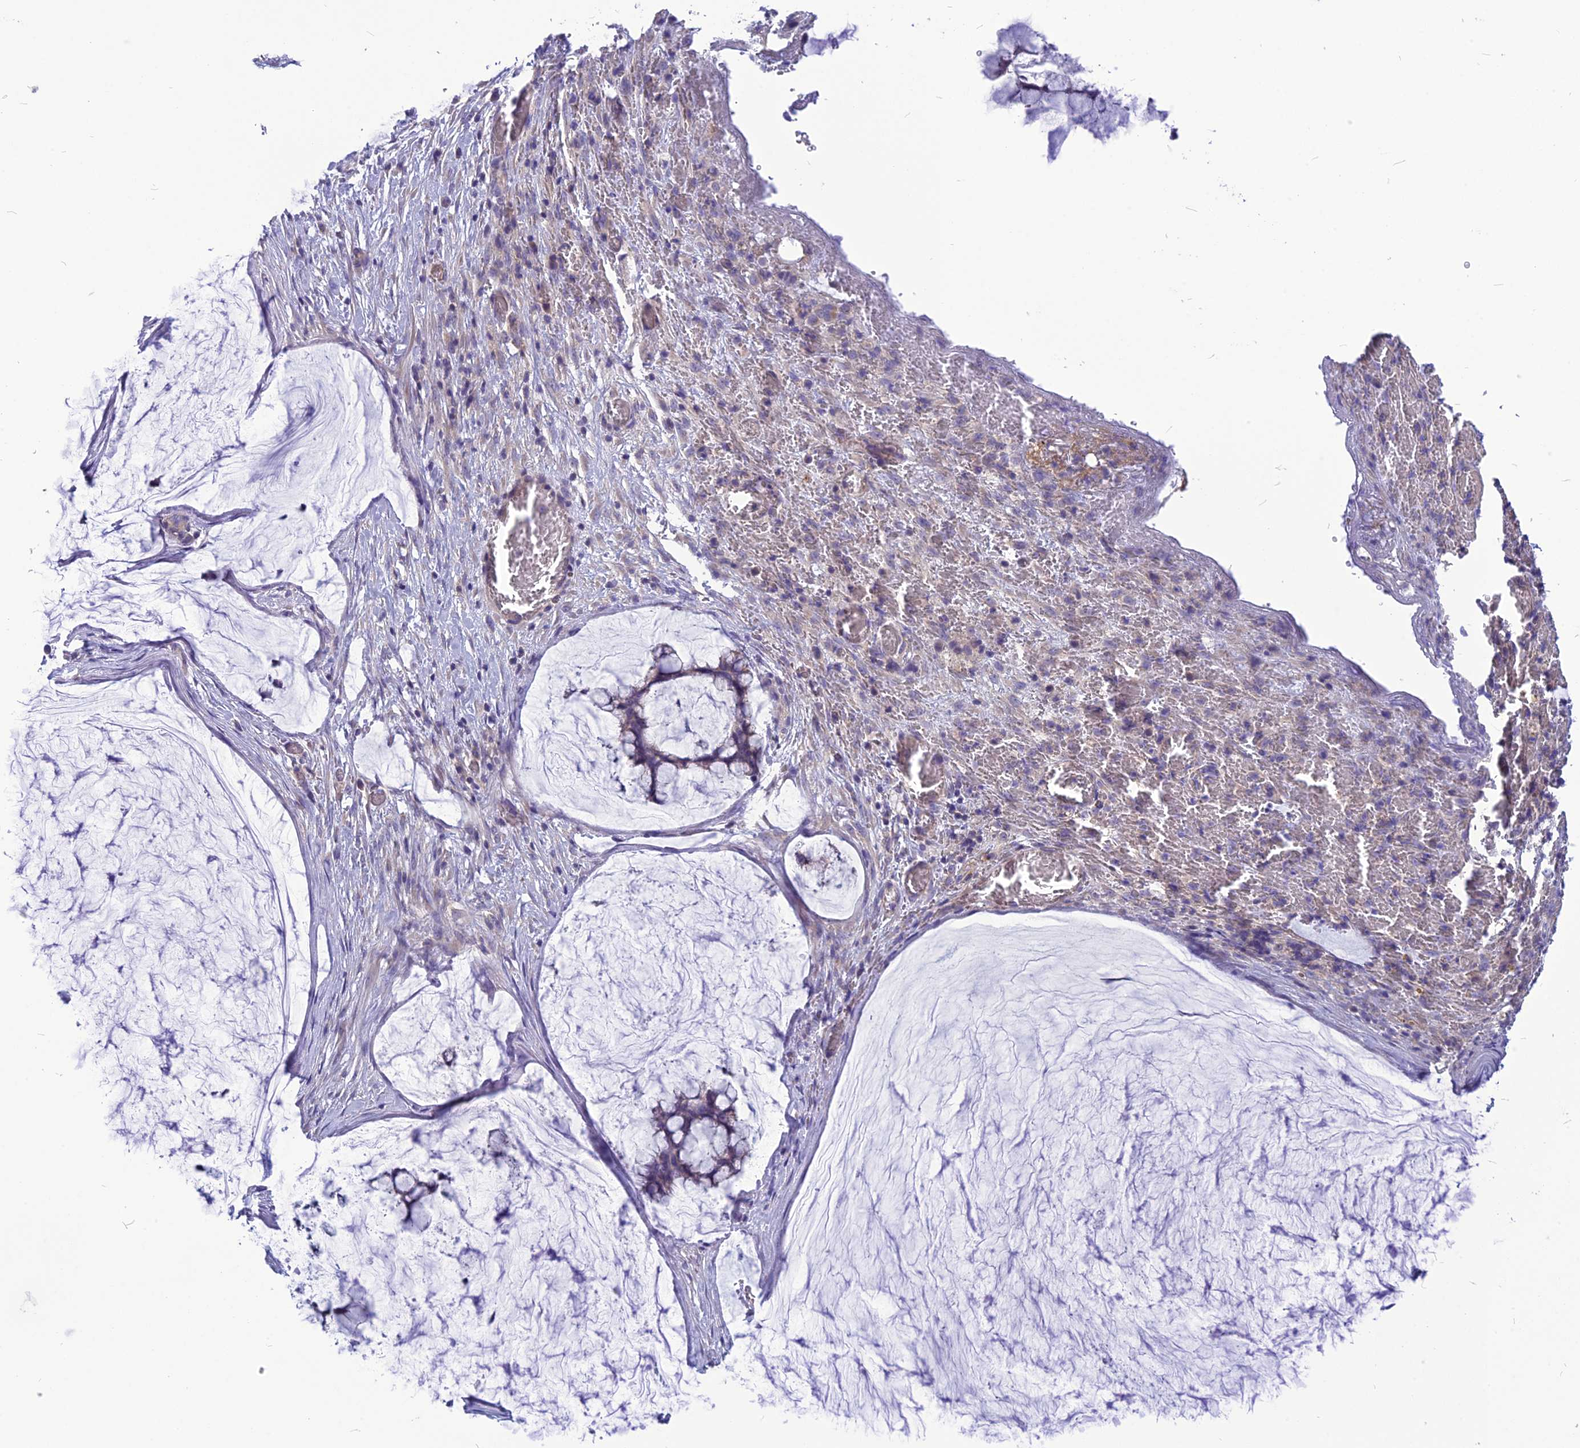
{"staining": {"intensity": "negative", "quantity": "none", "location": "none"}, "tissue": "ovarian cancer", "cell_type": "Tumor cells", "image_type": "cancer", "snomed": [{"axis": "morphology", "description": "Cystadenocarcinoma, mucinous, NOS"}, {"axis": "topography", "description": "Ovary"}], "caption": "Ovarian mucinous cystadenocarcinoma was stained to show a protein in brown. There is no significant staining in tumor cells.", "gene": "PSMF1", "patient": {"sex": "female", "age": 42}}